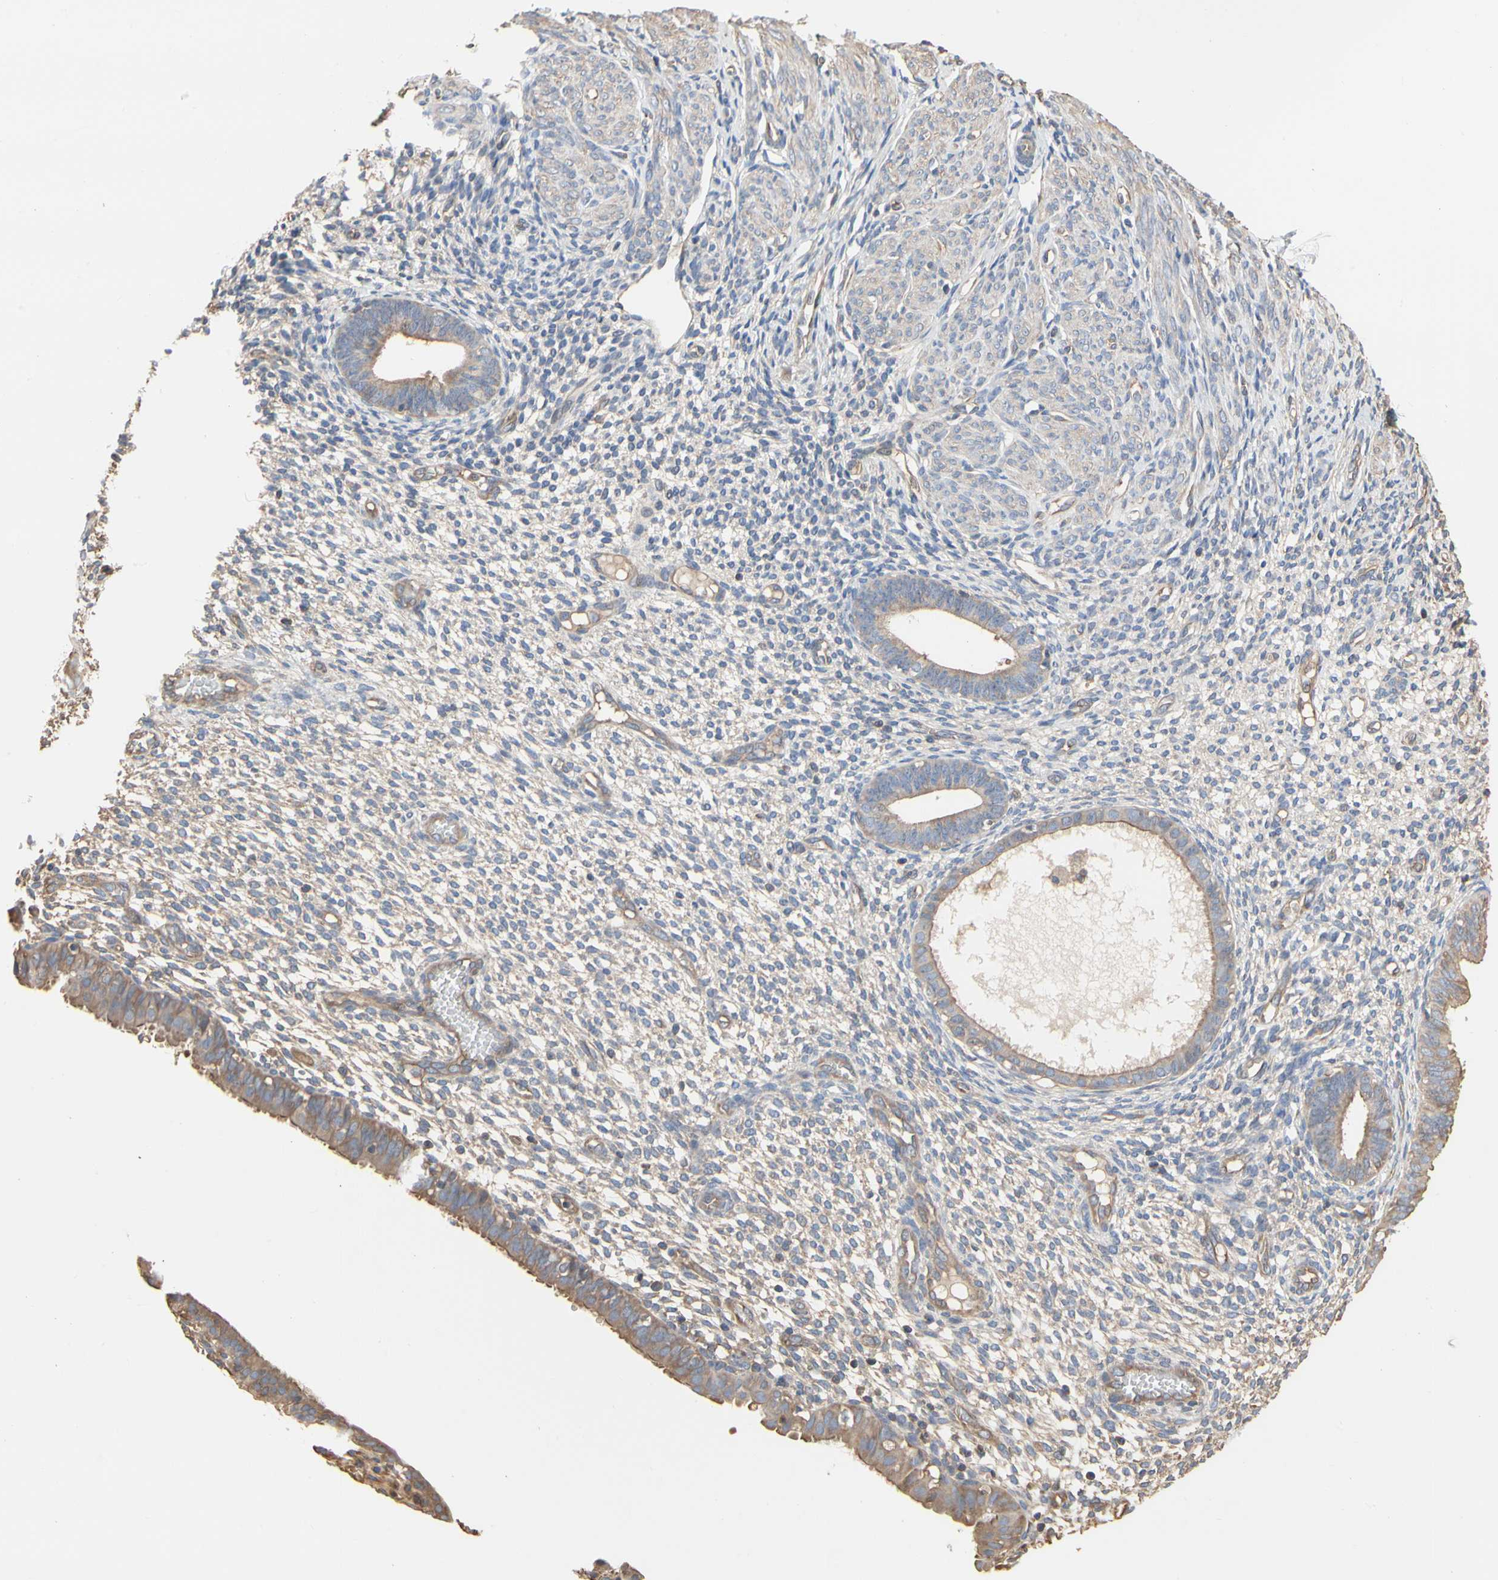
{"staining": {"intensity": "weak", "quantity": "25%-75%", "location": "cytoplasmic/membranous"}, "tissue": "endometrium", "cell_type": "Cells in endometrial stroma", "image_type": "normal", "snomed": [{"axis": "morphology", "description": "Normal tissue, NOS"}, {"axis": "topography", "description": "Endometrium"}], "caption": "Normal endometrium reveals weak cytoplasmic/membranous positivity in about 25%-75% of cells in endometrial stroma, visualized by immunohistochemistry. (Stains: DAB (3,3'-diaminobenzidine) in brown, nuclei in blue, Microscopy: brightfield microscopy at high magnification).", "gene": "PDZK1", "patient": {"sex": "female", "age": 61}}